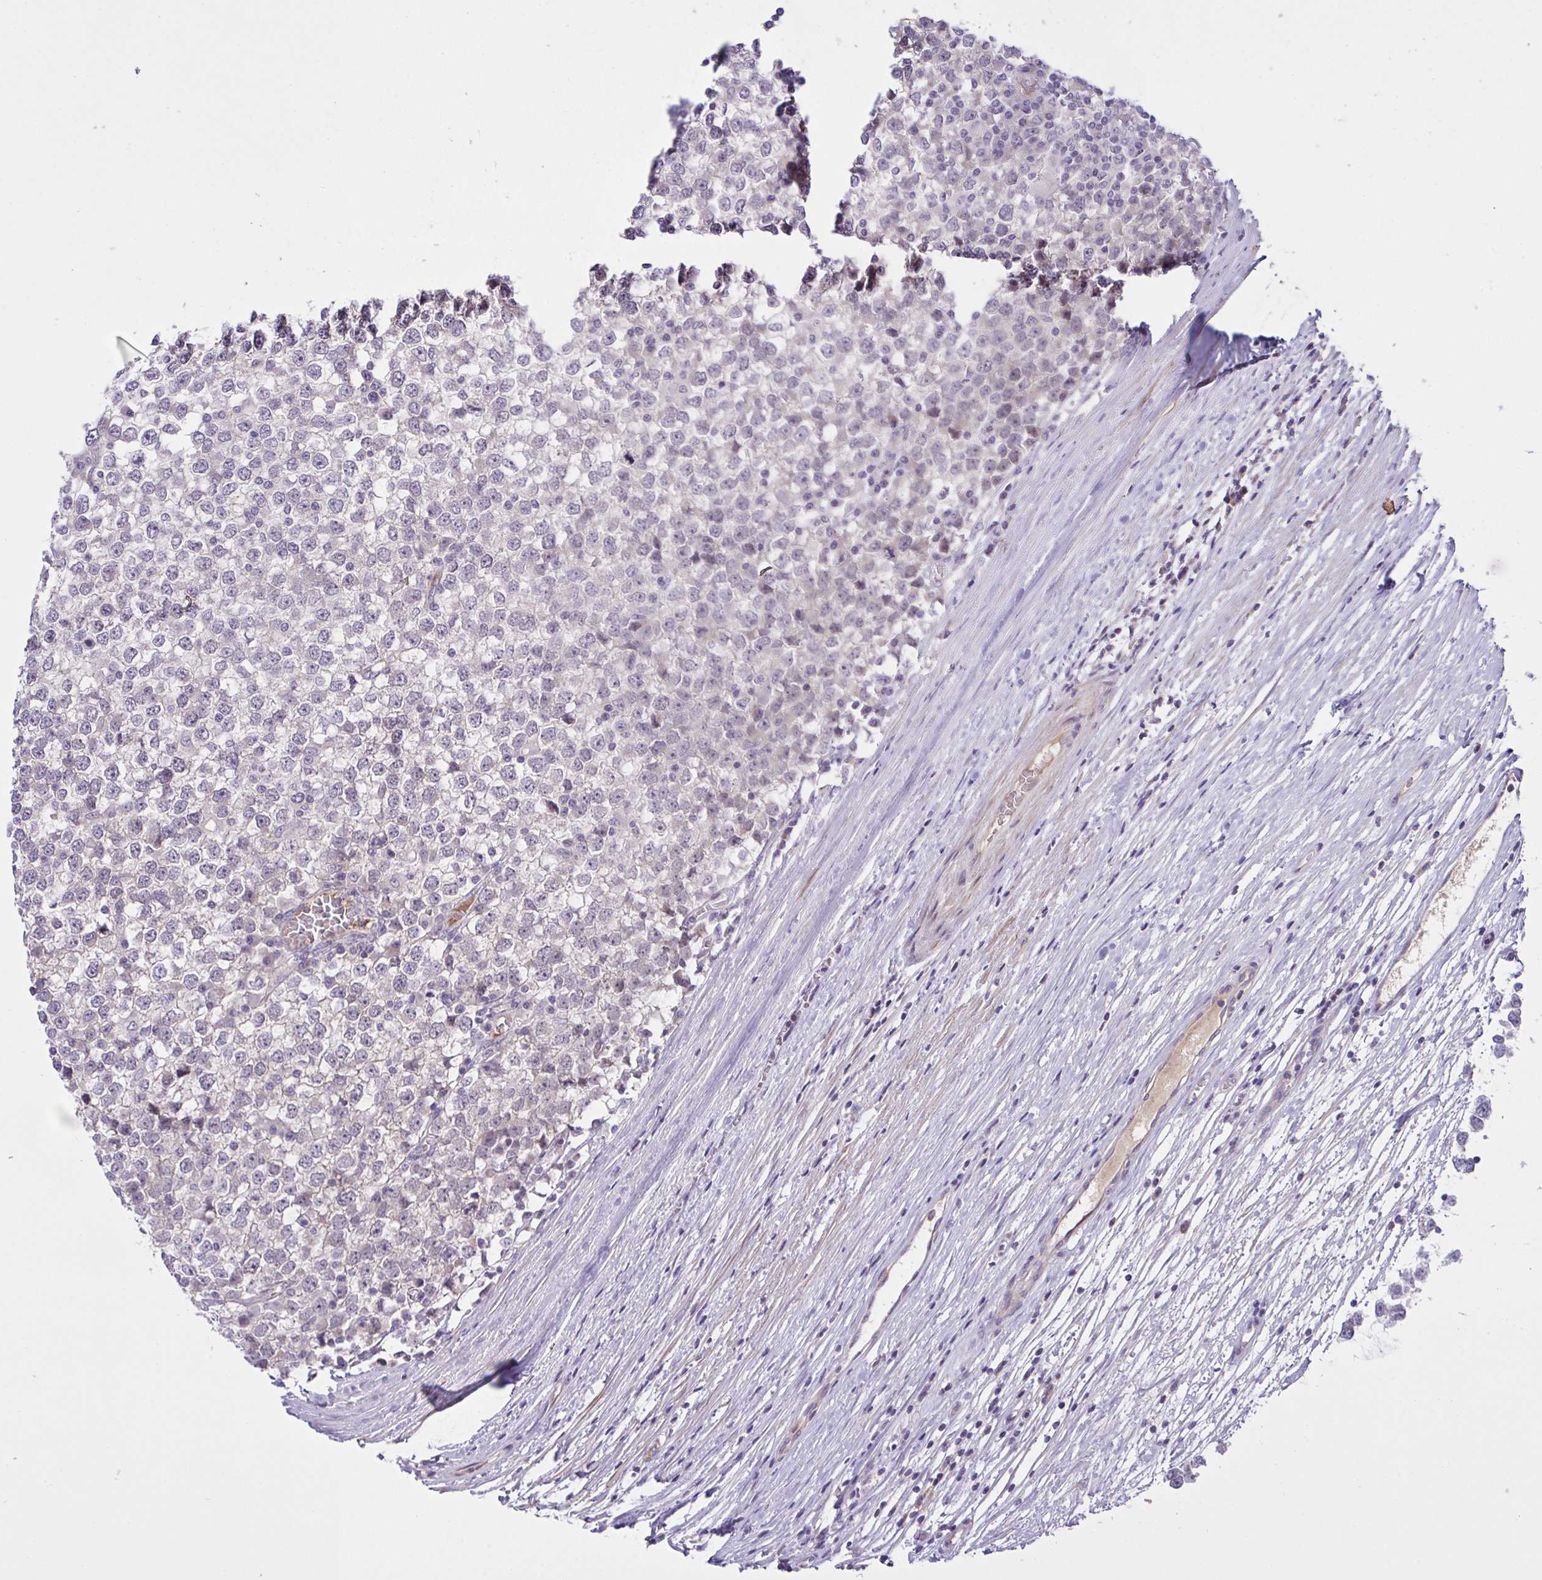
{"staining": {"intensity": "negative", "quantity": "none", "location": "none"}, "tissue": "testis cancer", "cell_type": "Tumor cells", "image_type": "cancer", "snomed": [{"axis": "morphology", "description": "Seminoma, NOS"}, {"axis": "topography", "description": "Testis"}], "caption": "Immunohistochemical staining of human testis cancer demonstrates no significant positivity in tumor cells.", "gene": "SYNPO2L", "patient": {"sex": "male", "age": 65}}